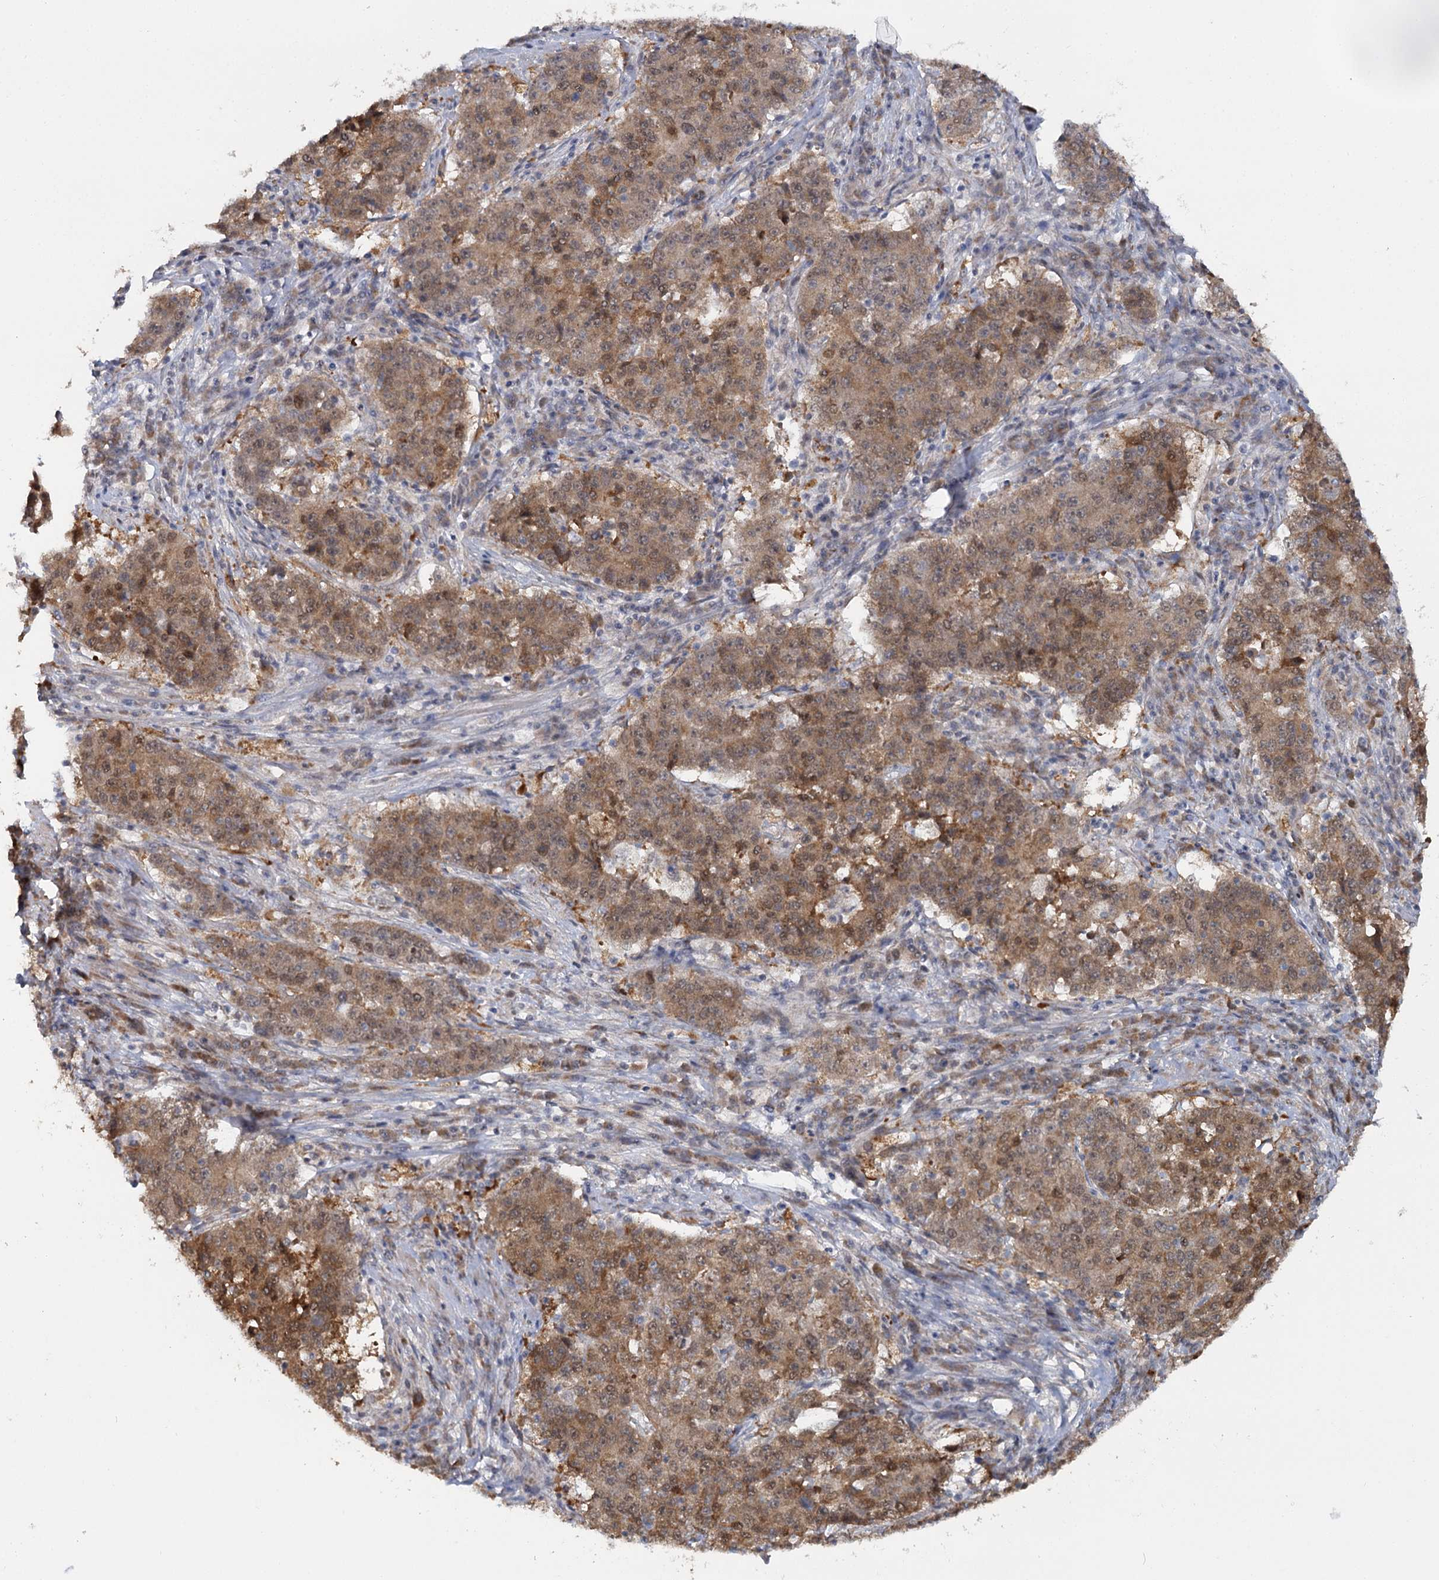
{"staining": {"intensity": "moderate", "quantity": ">75%", "location": "cytoplasmic/membranous,nuclear"}, "tissue": "stomach cancer", "cell_type": "Tumor cells", "image_type": "cancer", "snomed": [{"axis": "morphology", "description": "Adenocarcinoma, NOS"}, {"axis": "topography", "description": "Stomach"}], "caption": "Protein expression analysis of human stomach cancer (adenocarcinoma) reveals moderate cytoplasmic/membranous and nuclear expression in approximately >75% of tumor cells.", "gene": "TBC1D9B", "patient": {"sex": "male", "age": 59}}